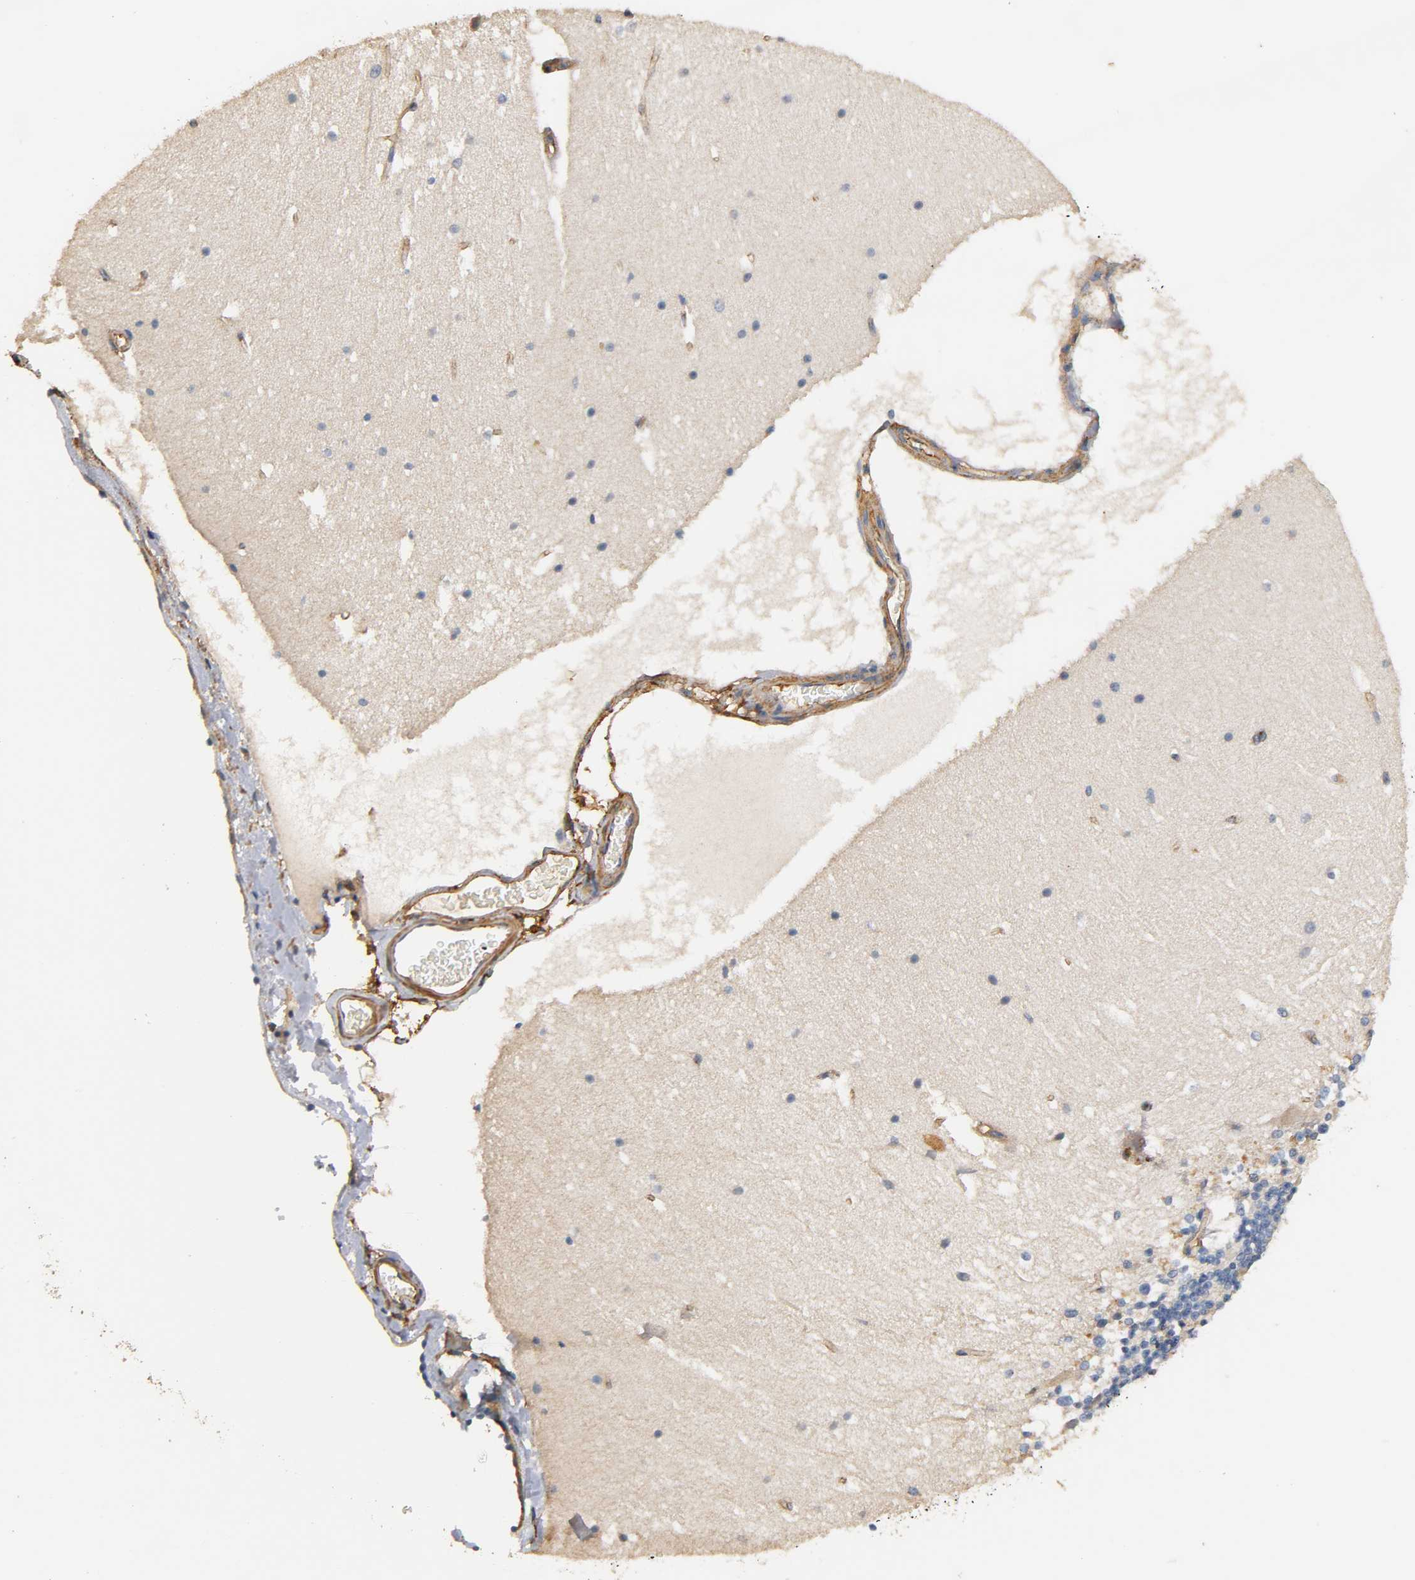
{"staining": {"intensity": "negative", "quantity": "none", "location": "none"}, "tissue": "cerebellum", "cell_type": "Cells in granular layer", "image_type": "normal", "snomed": [{"axis": "morphology", "description": "Normal tissue, NOS"}, {"axis": "topography", "description": "Cerebellum"}], "caption": "A histopathology image of cerebellum stained for a protein shows no brown staining in cells in granular layer. (Stains: DAB IHC with hematoxylin counter stain, Microscopy: brightfield microscopy at high magnification).", "gene": "IFITM2", "patient": {"sex": "female", "age": 19}}